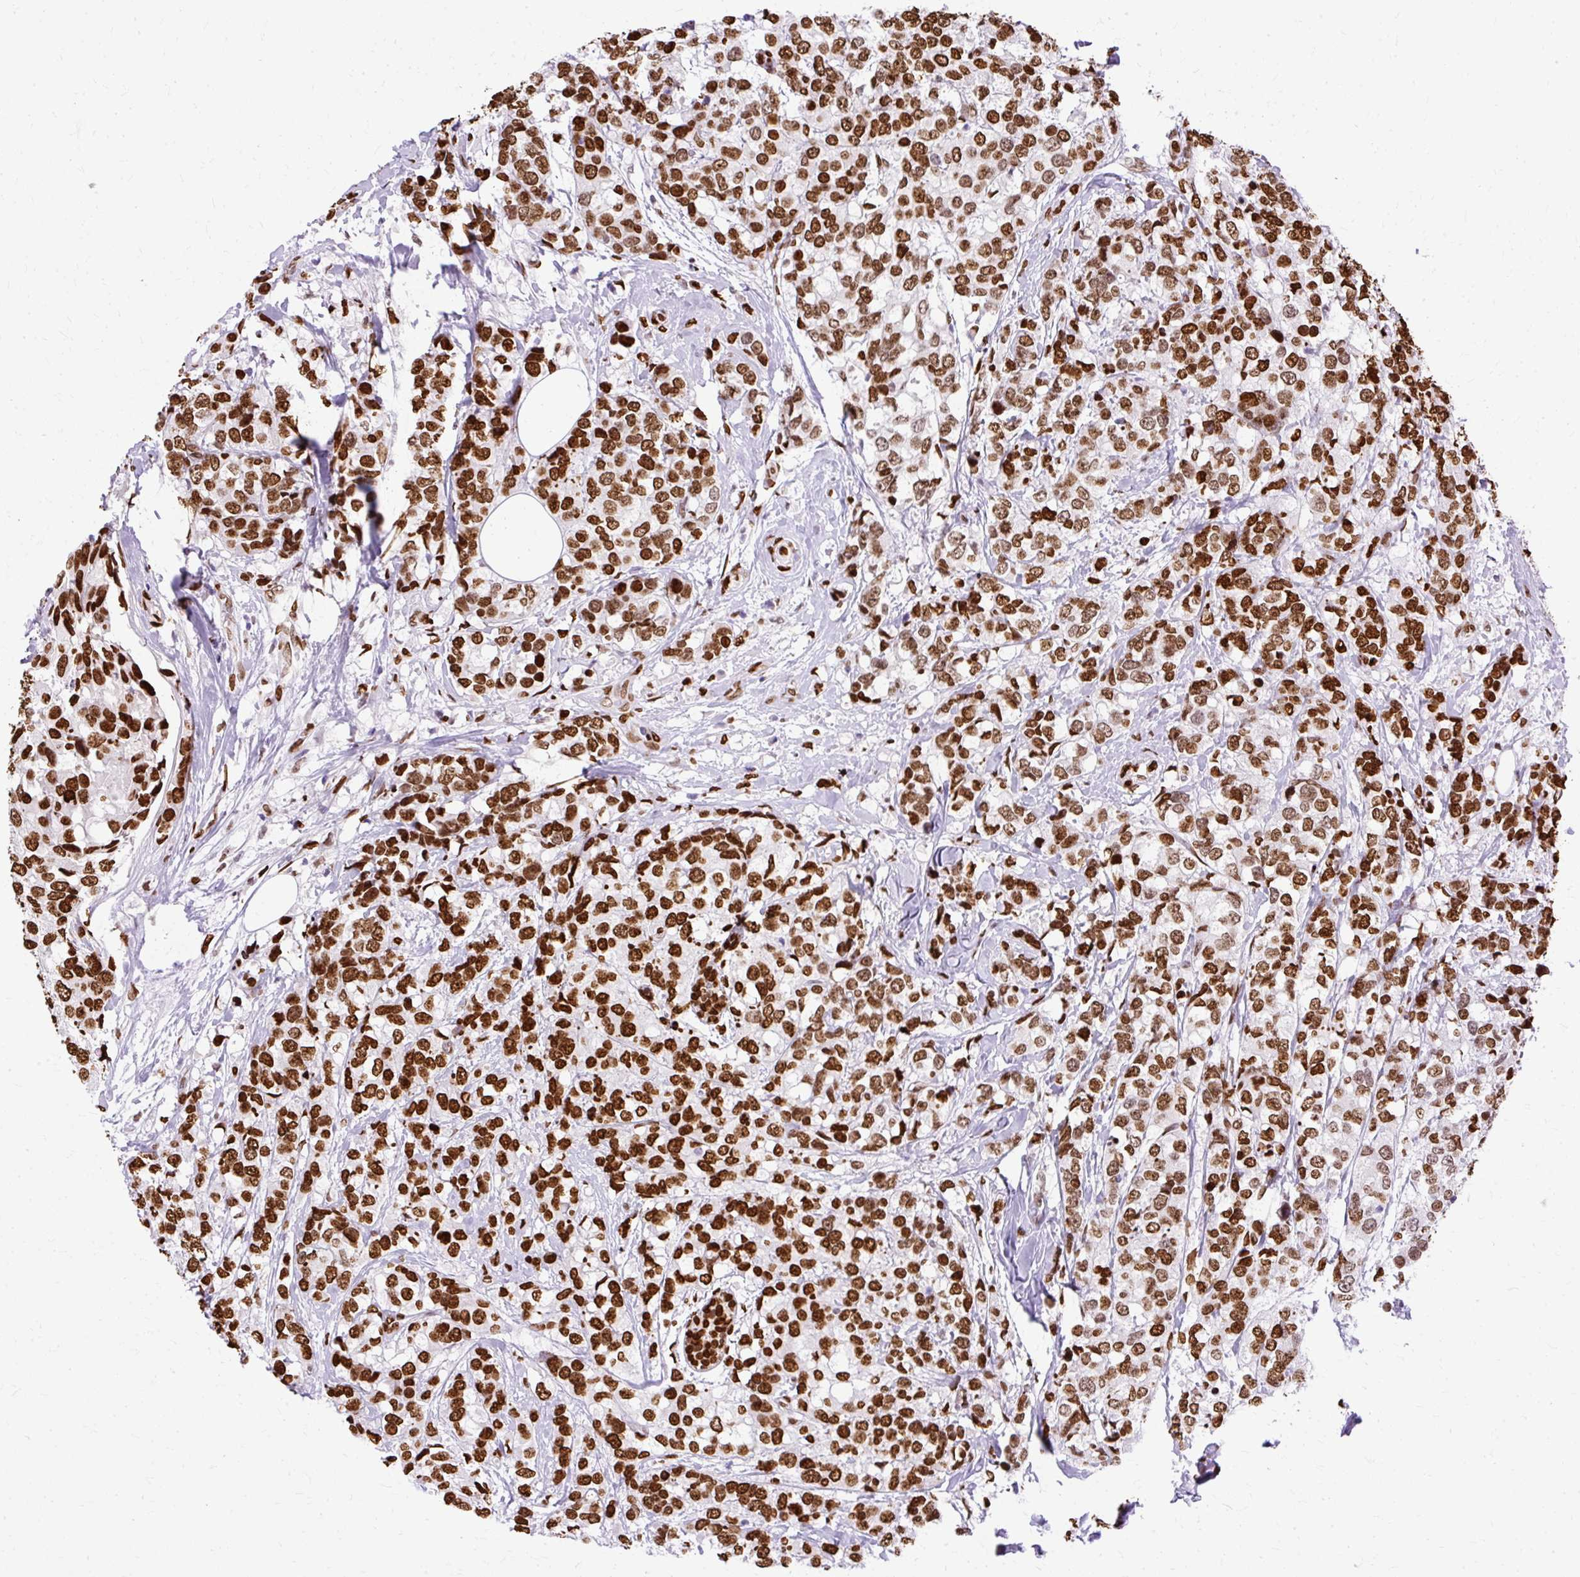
{"staining": {"intensity": "strong", "quantity": ">75%", "location": "nuclear"}, "tissue": "breast cancer", "cell_type": "Tumor cells", "image_type": "cancer", "snomed": [{"axis": "morphology", "description": "Lobular carcinoma"}, {"axis": "topography", "description": "Breast"}], "caption": "Breast lobular carcinoma stained for a protein (brown) displays strong nuclear positive staining in about >75% of tumor cells.", "gene": "TMEM184C", "patient": {"sex": "female", "age": 59}}